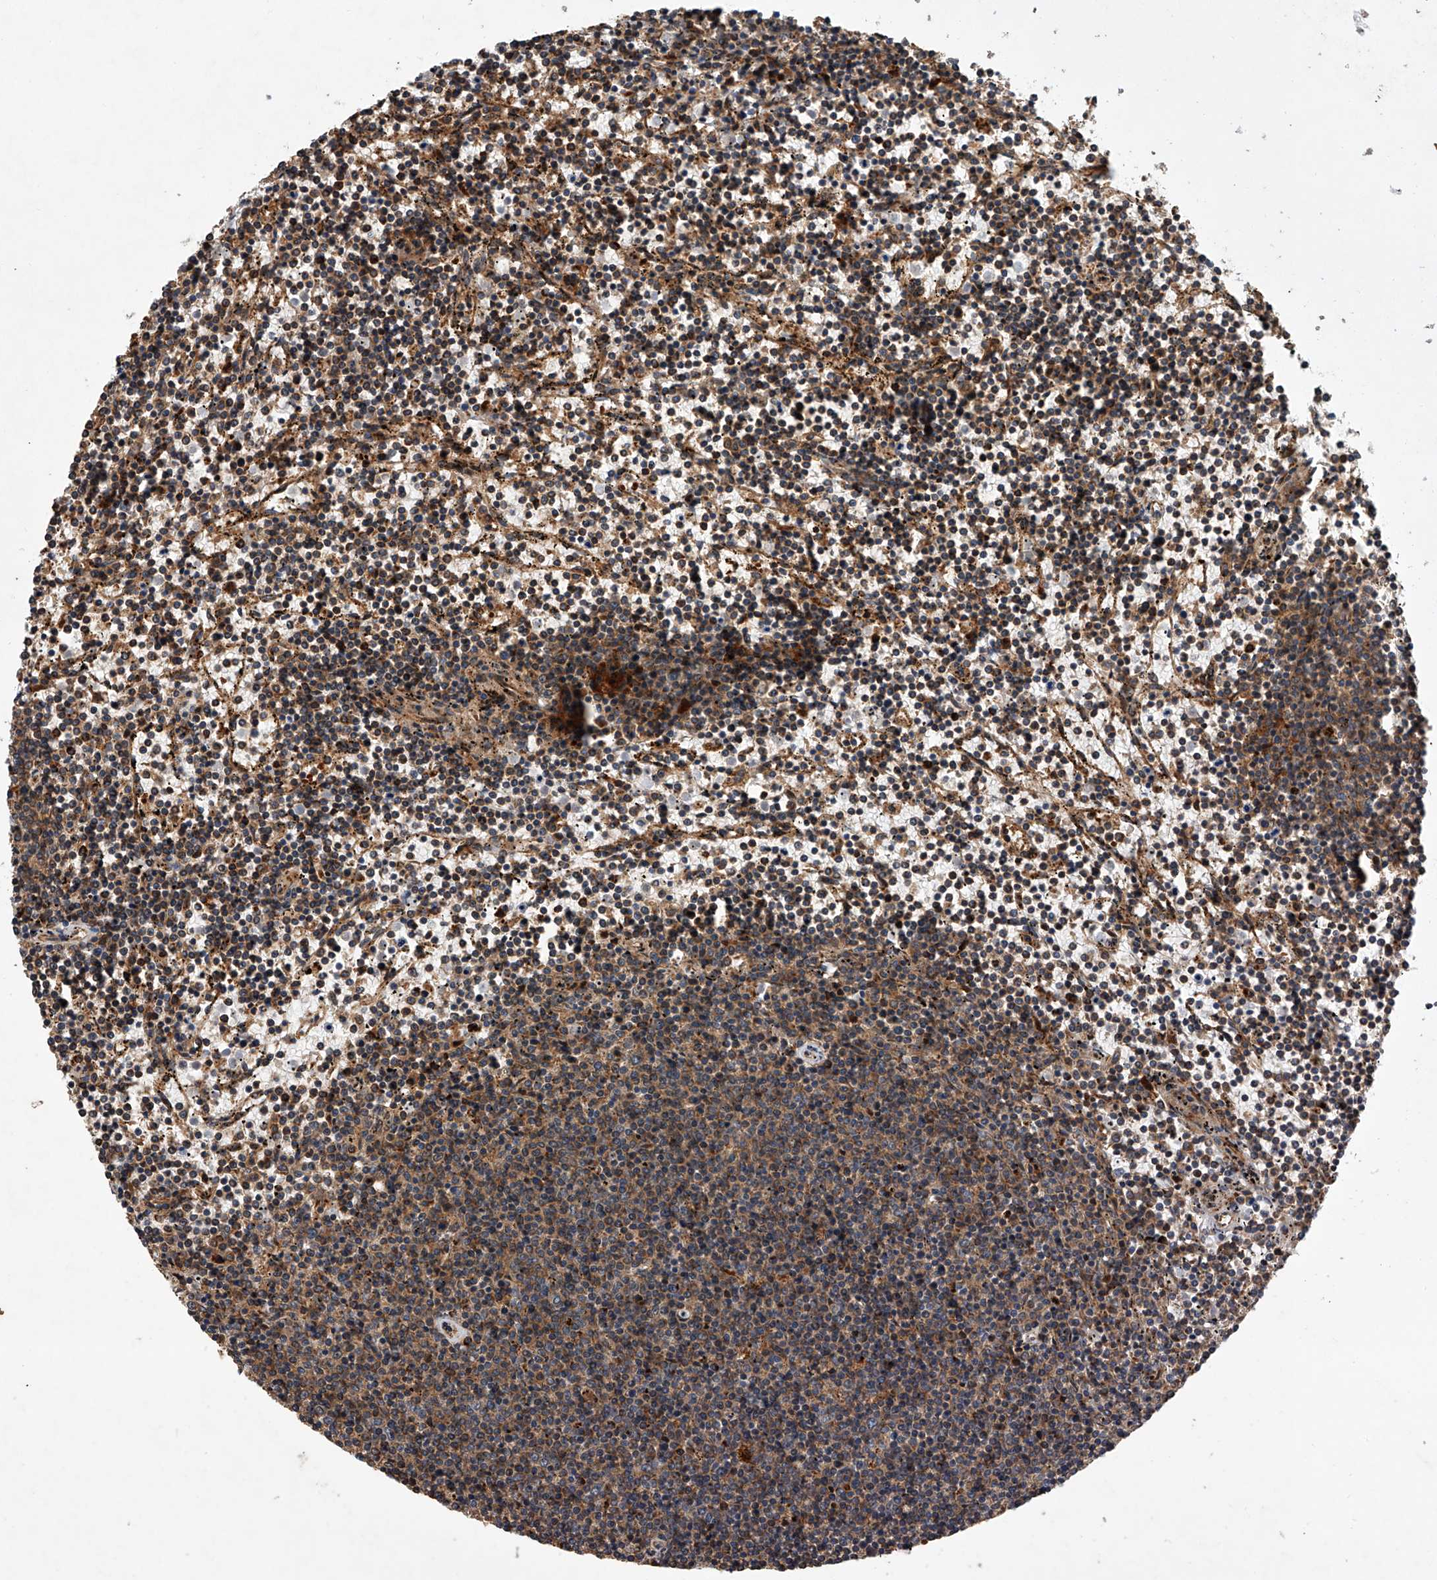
{"staining": {"intensity": "moderate", "quantity": "<25%", "location": "cytoplasmic/membranous"}, "tissue": "lymphoma", "cell_type": "Tumor cells", "image_type": "cancer", "snomed": [{"axis": "morphology", "description": "Malignant lymphoma, non-Hodgkin's type, Low grade"}, {"axis": "topography", "description": "Spleen"}], "caption": "Protein staining reveals moderate cytoplasmic/membranous staining in approximately <25% of tumor cells in lymphoma.", "gene": "USP47", "patient": {"sex": "female", "age": 50}}